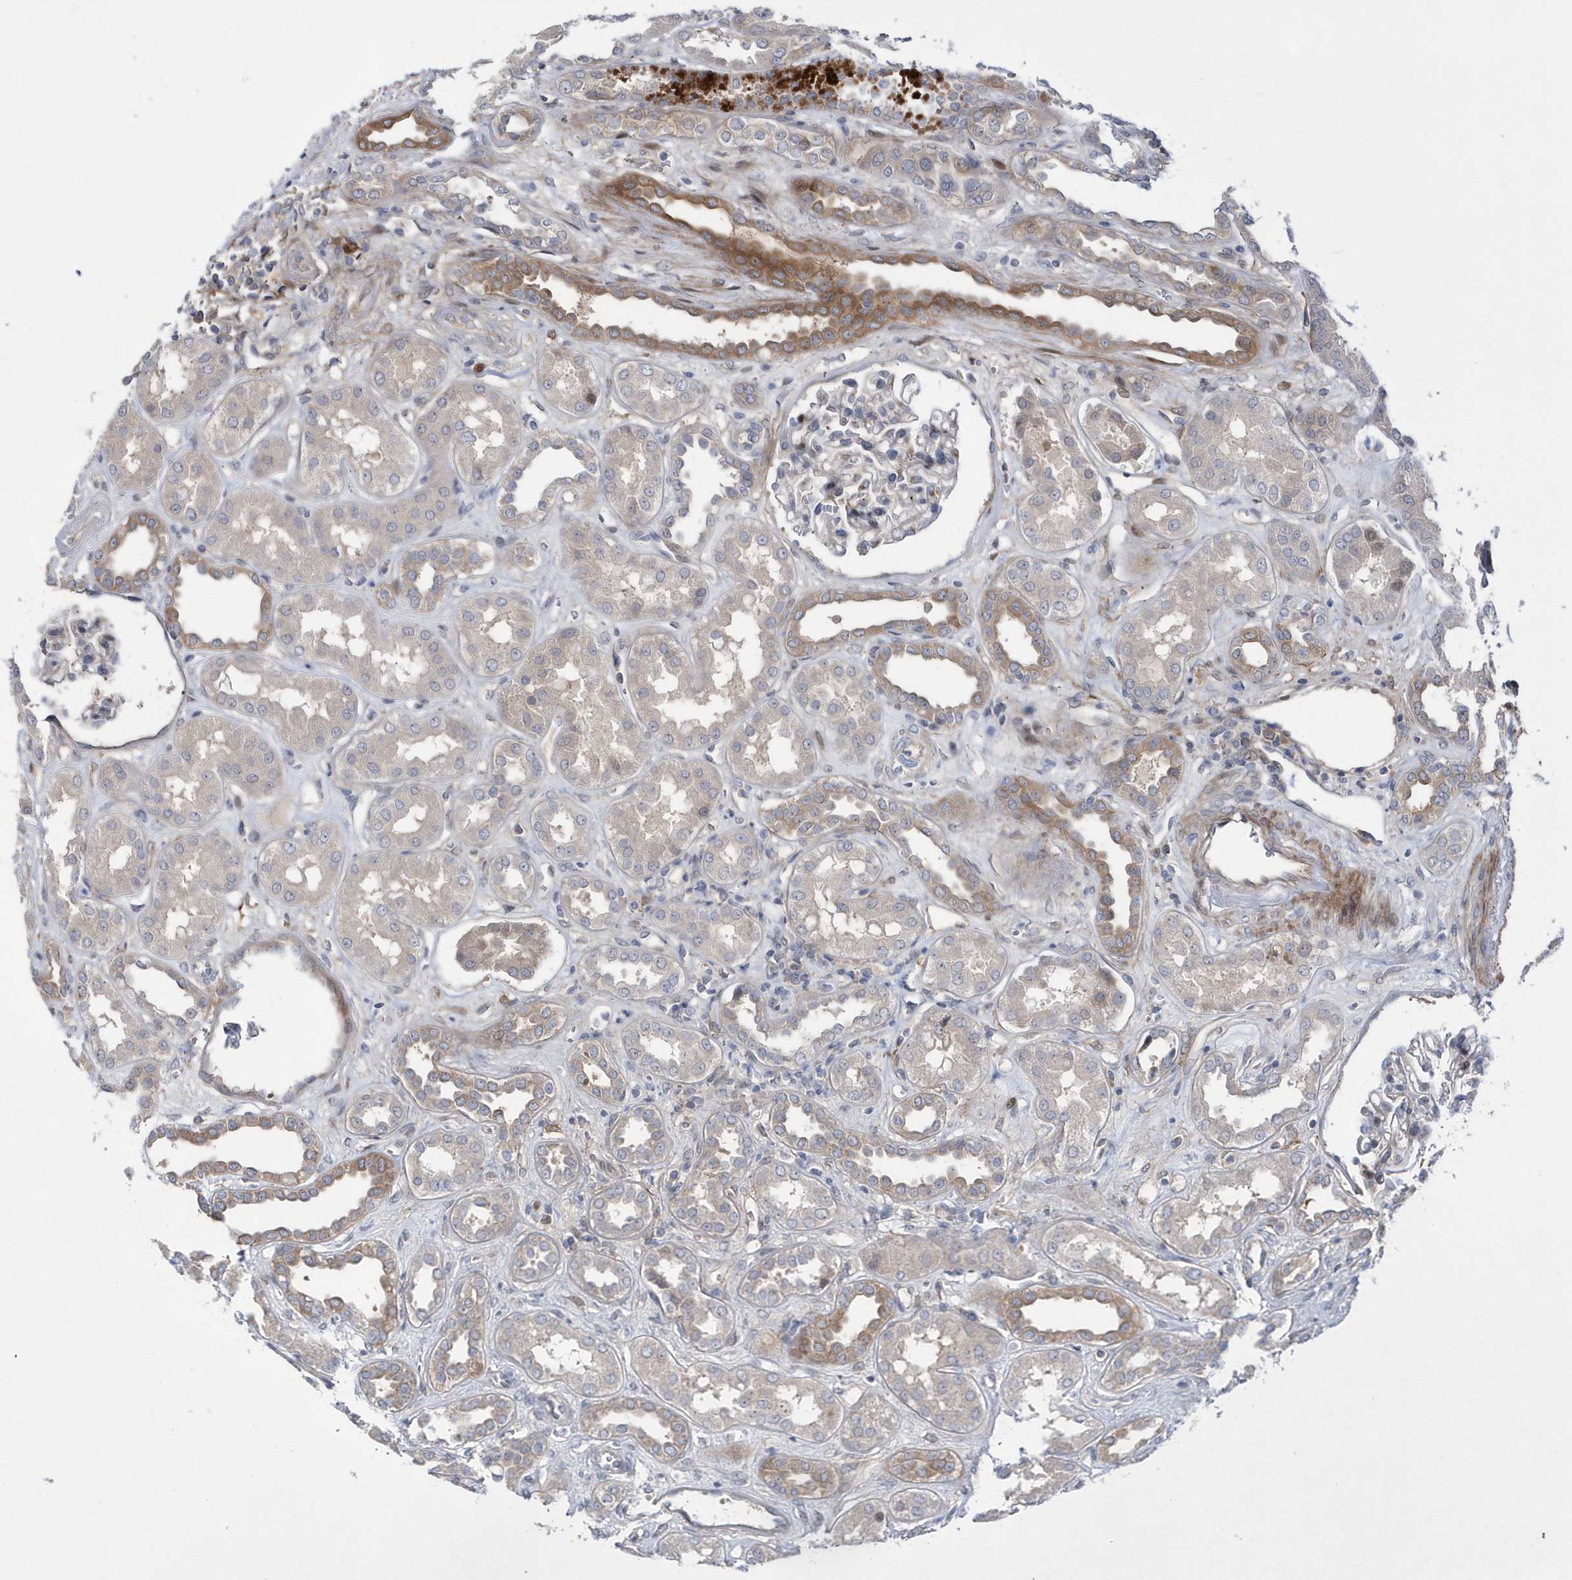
{"staining": {"intensity": "moderate", "quantity": "<25%", "location": "cytoplasmic/membranous,nuclear"}, "tissue": "kidney", "cell_type": "Cells in glomeruli", "image_type": "normal", "snomed": [{"axis": "morphology", "description": "Normal tissue, NOS"}, {"axis": "topography", "description": "Kidney"}], "caption": "Normal kidney reveals moderate cytoplasmic/membranous,nuclear expression in approximately <25% of cells in glomeruli (DAB (3,3'-diaminobenzidine) IHC with brightfield microscopy, high magnification)..", "gene": "DSPP", "patient": {"sex": "male", "age": 59}}